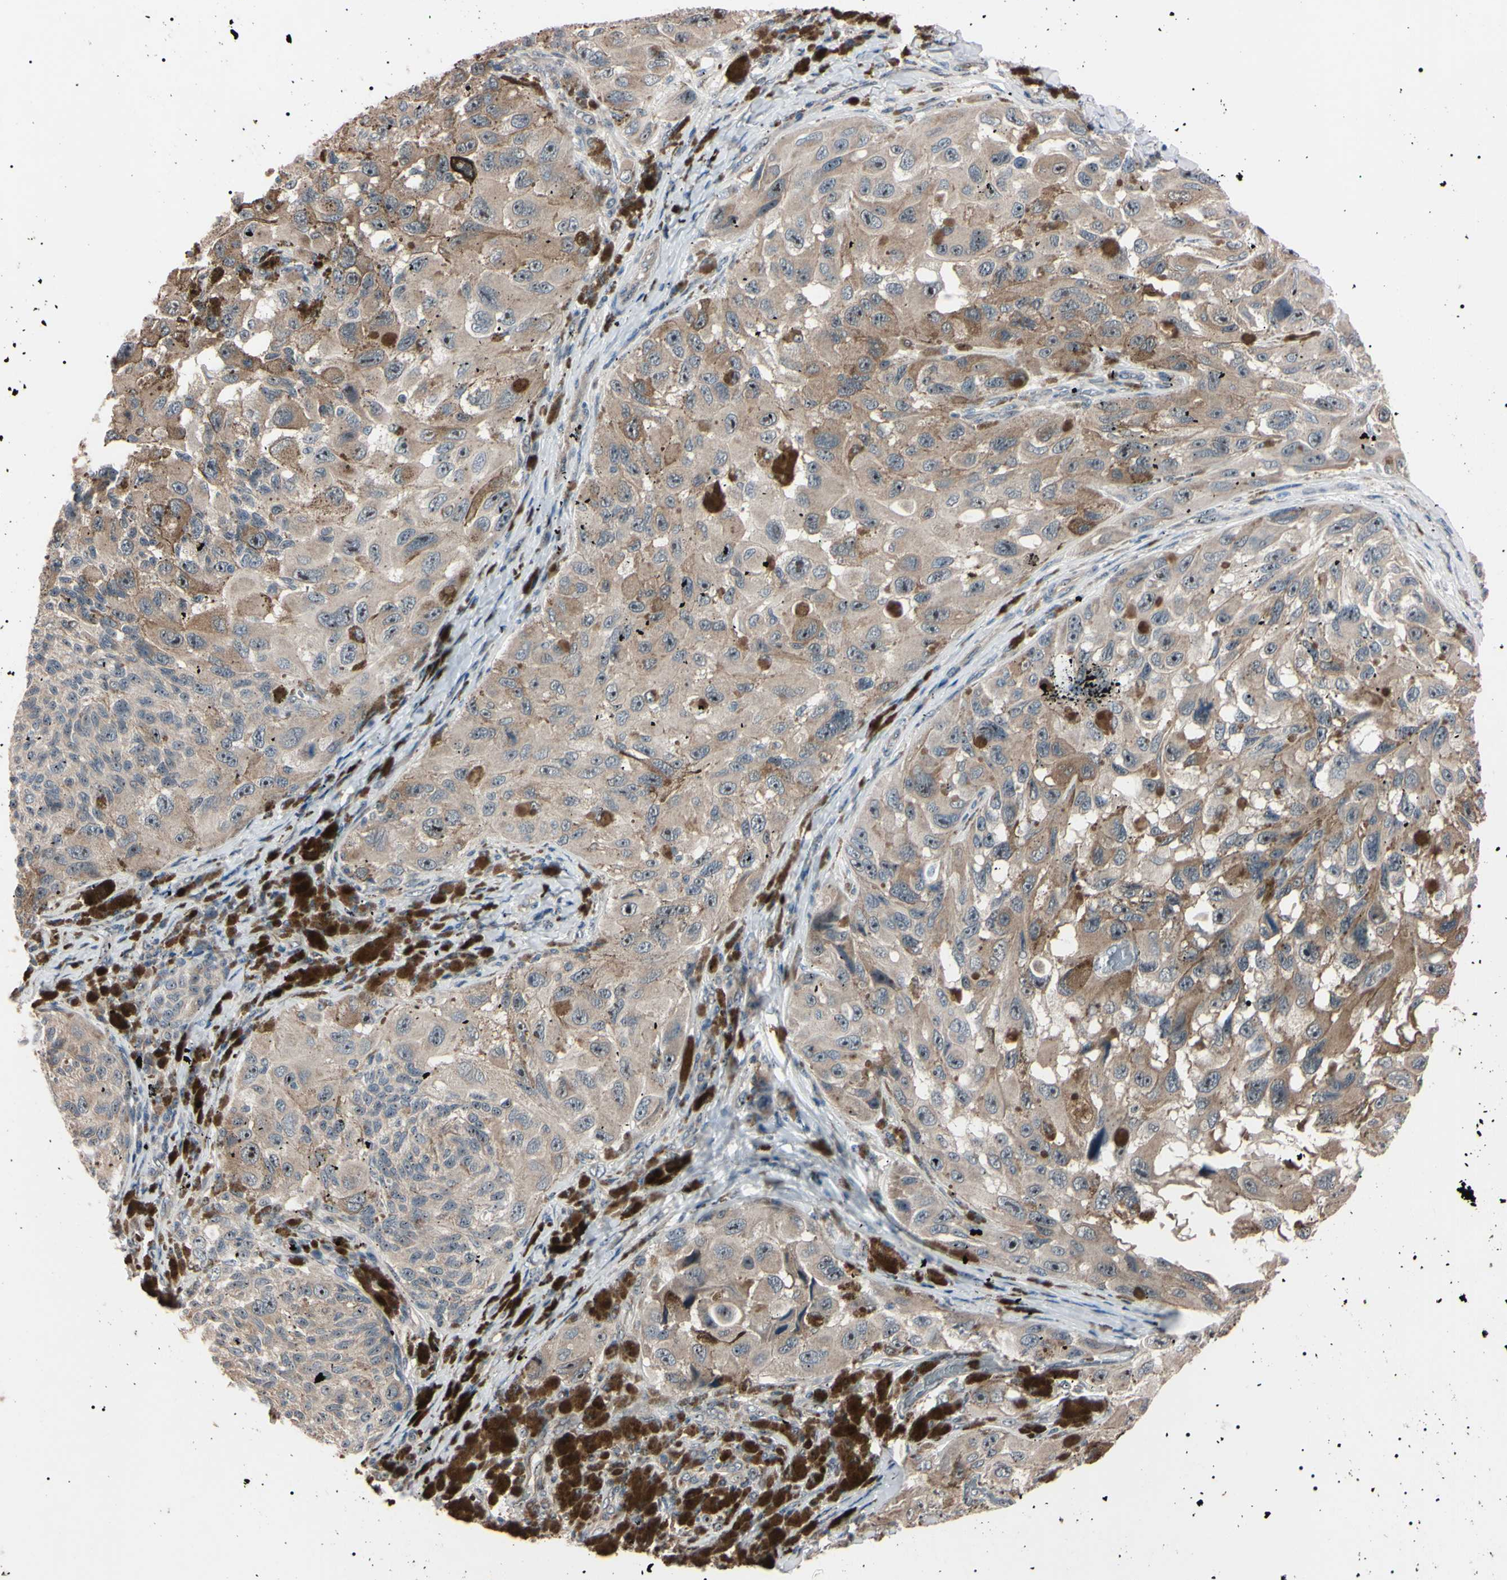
{"staining": {"intensity": "moderate", "quantity": ">75%", "location": "cytoplasmic/membranous"}, "tissue": "melanoma", "cell_type": "Tumor cells", "image_type": "cancer", "snomed": [{"axis": "morphology", "description": "Malignant melanoma, NOS"}, {"axis": "topography", "description": "Skin"}], "caption": "Human malignant melanoma stained with a protein marker exhibits moderate staining in tumor cells.", "gene": "TRAF5", "patient": {"sex": "female", "age": 73}}